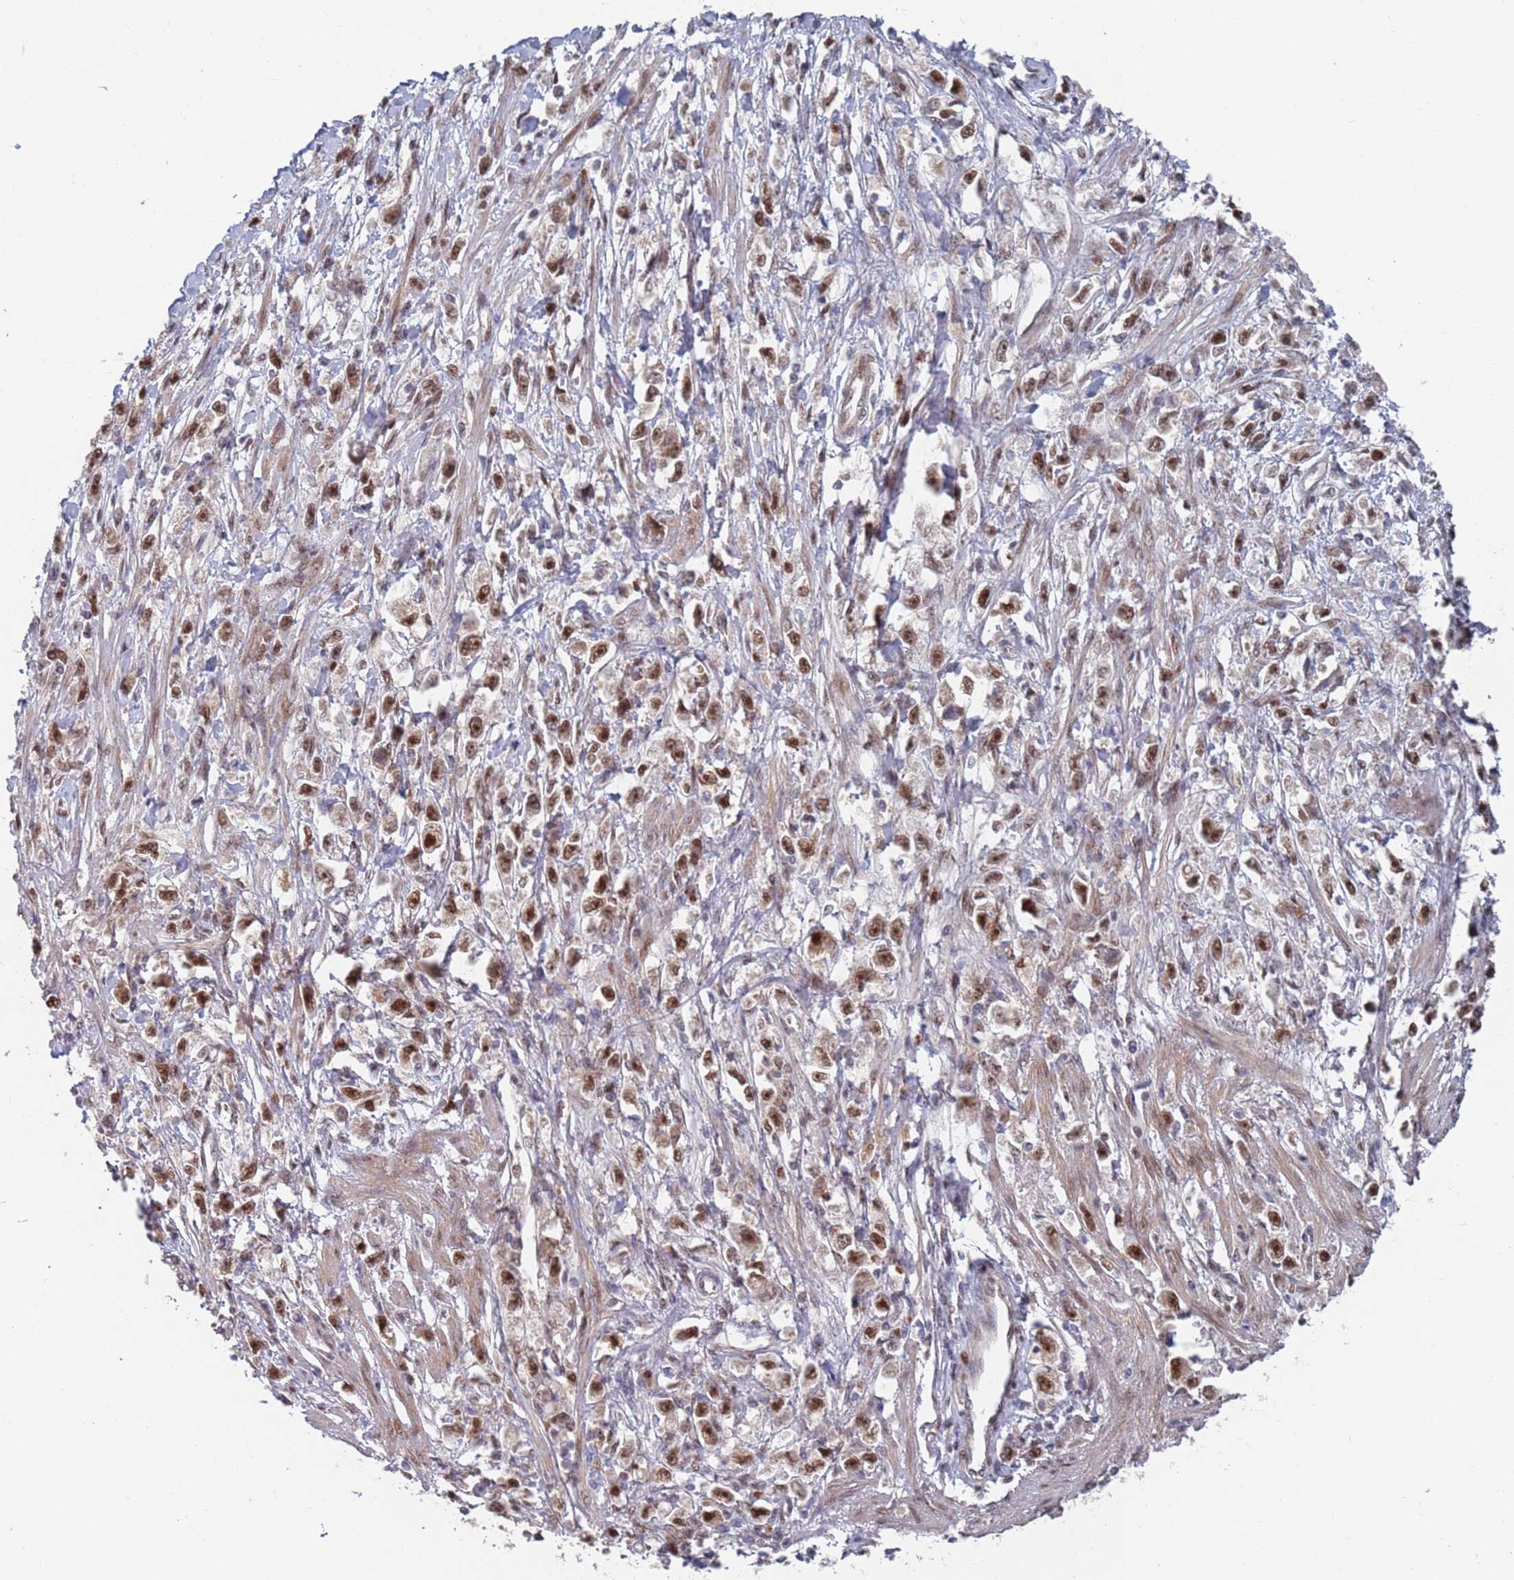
{"staining": {"intensity": "moderate", "quantity": ">75%", "location": "nuclear"}, "tissue": "stomach cancer", "cell_type": "Tumor cells", "image_type": "cancer", "snomed": [{"axis": "morphology", "description": "Adenocarcinoma, NOS"}, {"axis": "topography", "description": "Stomach"}], "caption": "Tumor cells display medium levels of moderate nuclear staining in about >75% of cells in stomach cancer.", "gene": "RPP25", "patient": {"sex": "female", "age": 59}}